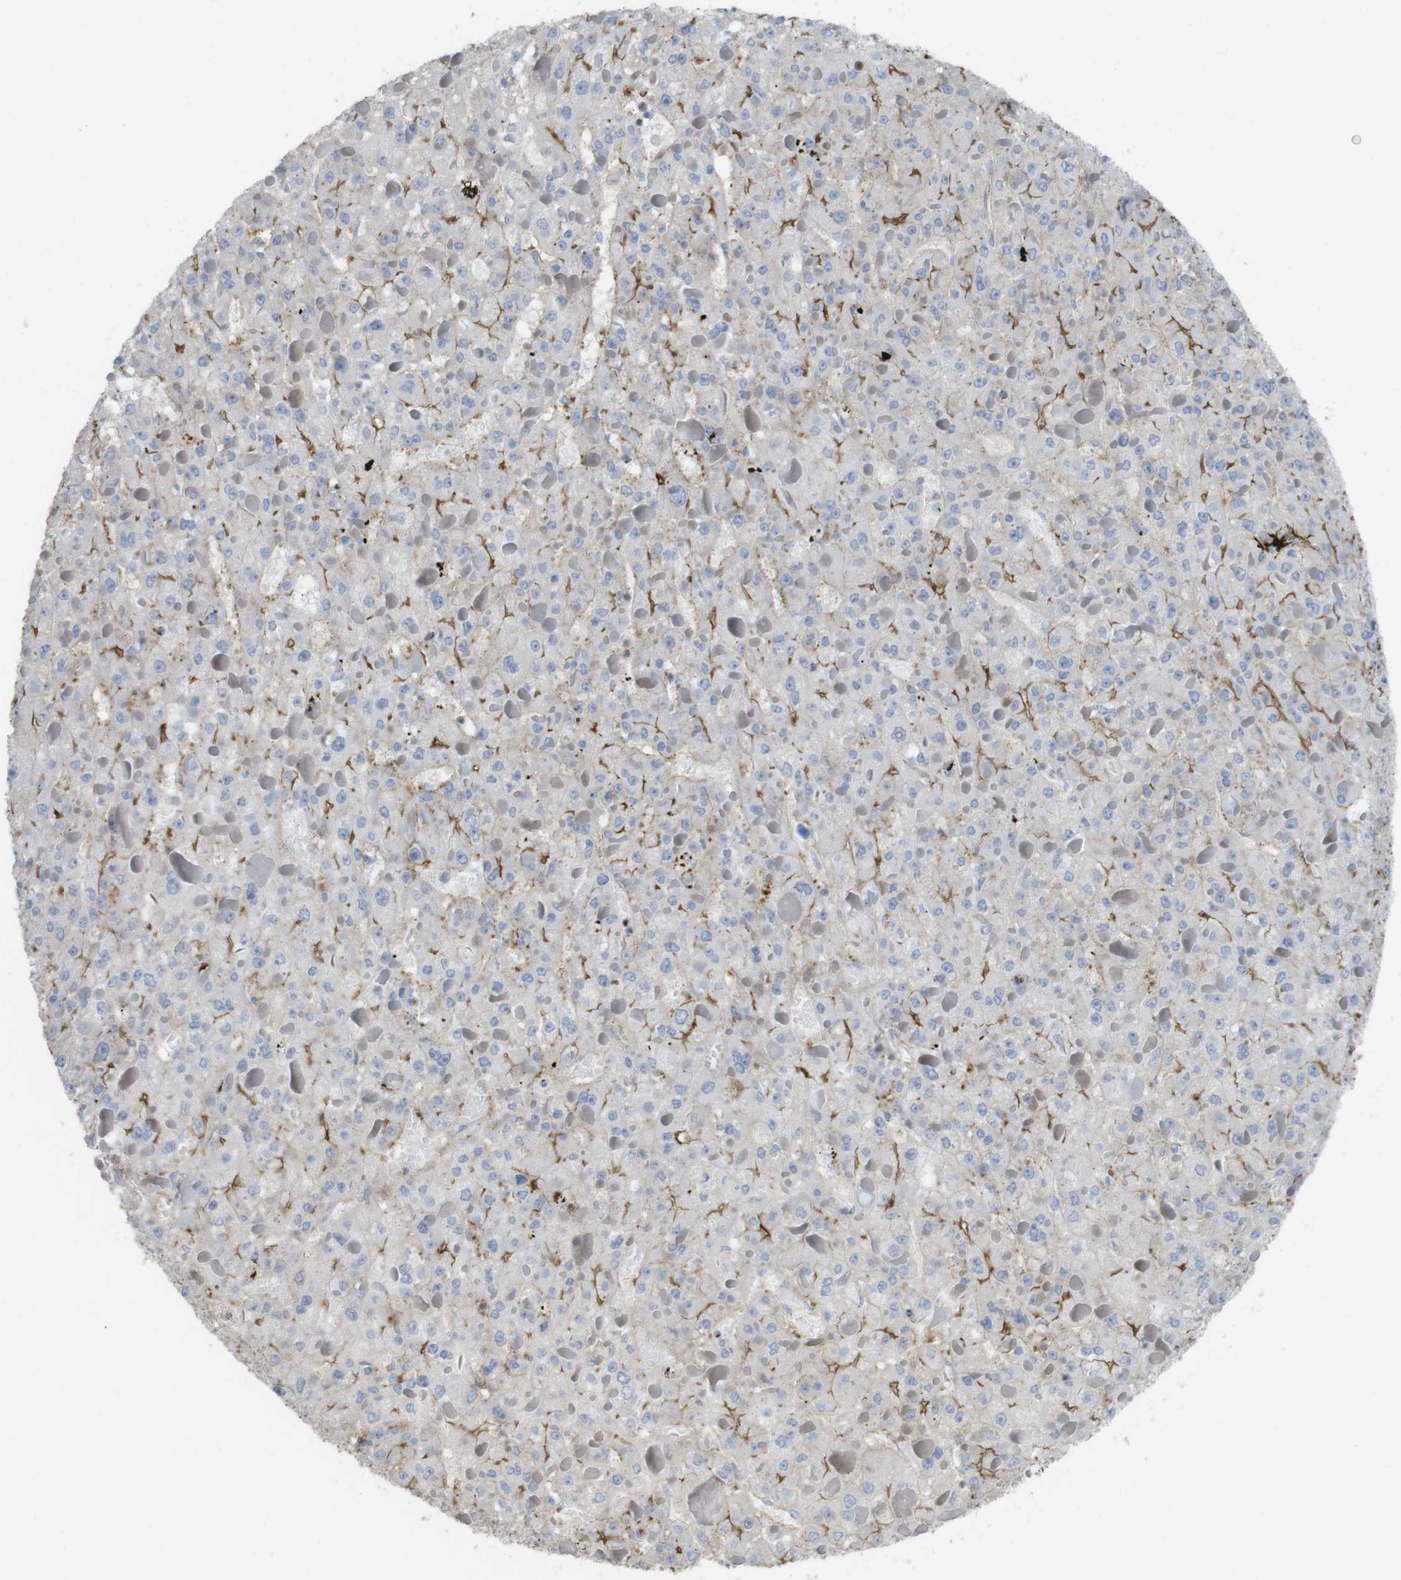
{"staining": {"intensity": "strong", "quantity": "<25%", "location": "cytoplasmic/membranous"}, "tissue": "liver cancer", "cell_type": "Tumor cells", "image_type": "cancer", "snomed": [{"axis": "morphology", "description": "Carcinoma, Hepatocellular, NOS"}, {"axis": "topography", "description": "Liver"}], "caption": "This histopathology image exhibits liver hepatocellular carcinoma stained with IHC to label a protein in brown. The cytoplasmic/membranous of tumor cells show strong positivity for the protein. Nuclei are counter-stained blue.", "gene": "PREX2", "patient": {"sex": "female", "age": 73}}